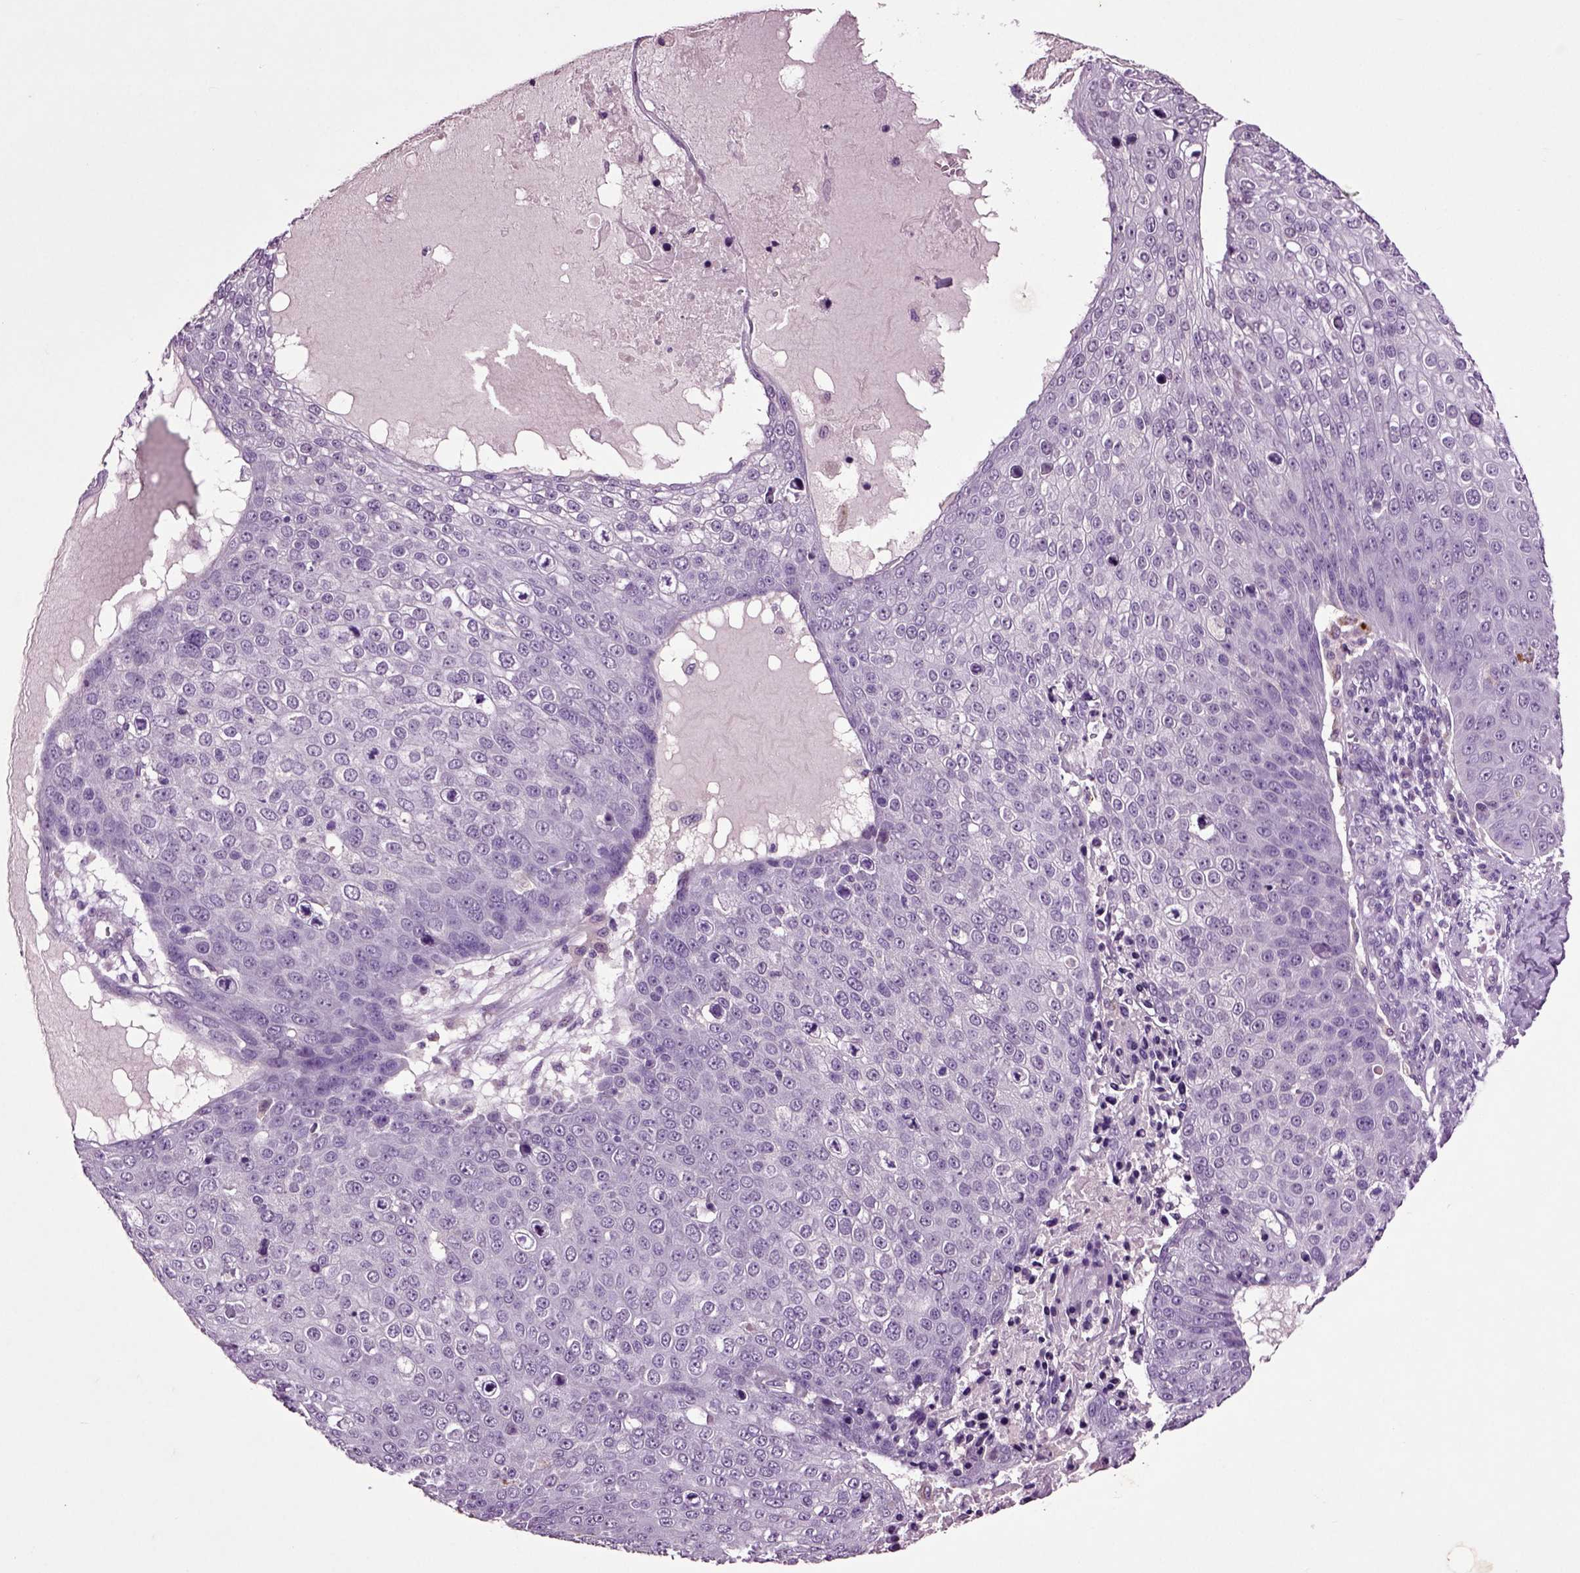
{"staining": {"intensity": "negative", "quantity": "none", "location": "none"}, "tissue": "skin cancer", "cell_type": "Tumor cells", "image_type": "cancer", "snomed": [{"axis": "morphology", "description": "Squamous cell carcinoma, NOS"}, {"axis": "topography", "description": "Skin"}], "caption": "Tumor cells show no significant expression in skin squamous cell carcinoma.", "gene": "CRHR1", "patient": {"sex": "male", "age": 71}}